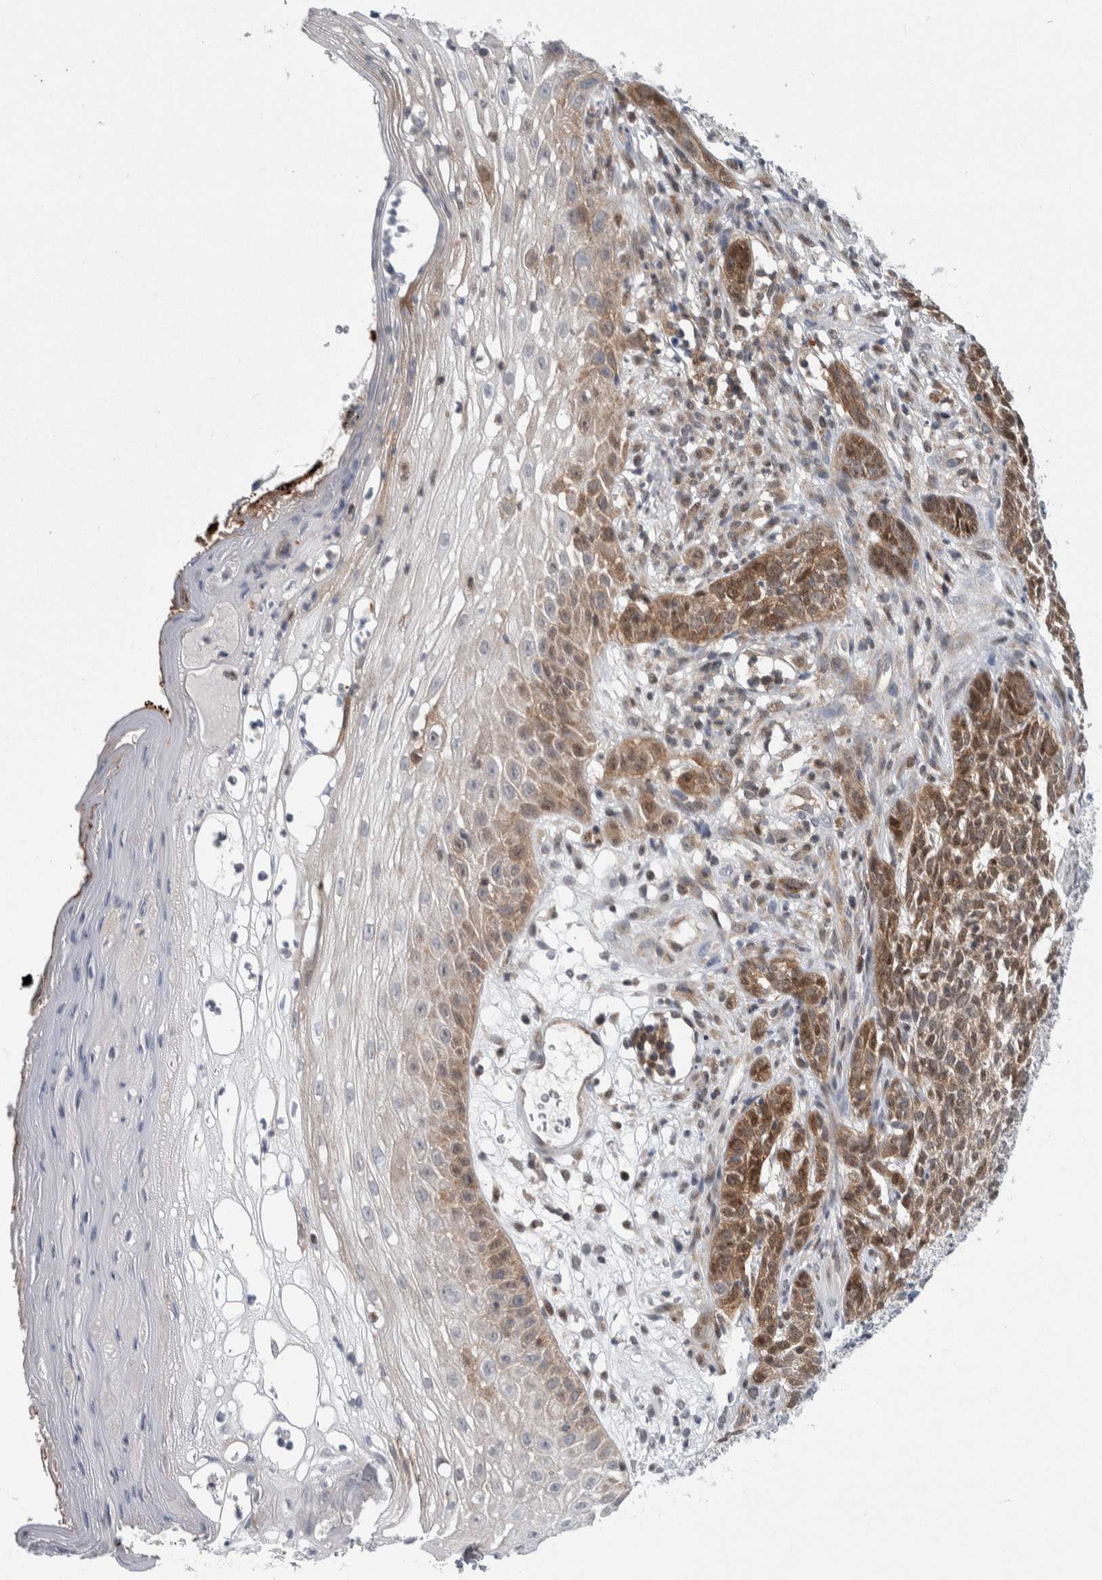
{"staining": {"intensity": "moderate", "quantity": ">75%", "location": "cytoplasmic/membranous,nuclear"}, "tissue": "skin cancer", "cell_type": "Tumor cells", "image_type": "cancer", "snomed": [{"axis": "morphology", "description": "Basal cell carcinoma"}, {"axis": "topography", "description": "Skin"}], "caption": "Protein staining reveals moderate cytoplasmic/membranous and nuclear staining in approximately >75% of tumor cells in skin basal cell carcinoma.", "gene": "PTPA", "patient": {"sex": "female", "age": 84}}